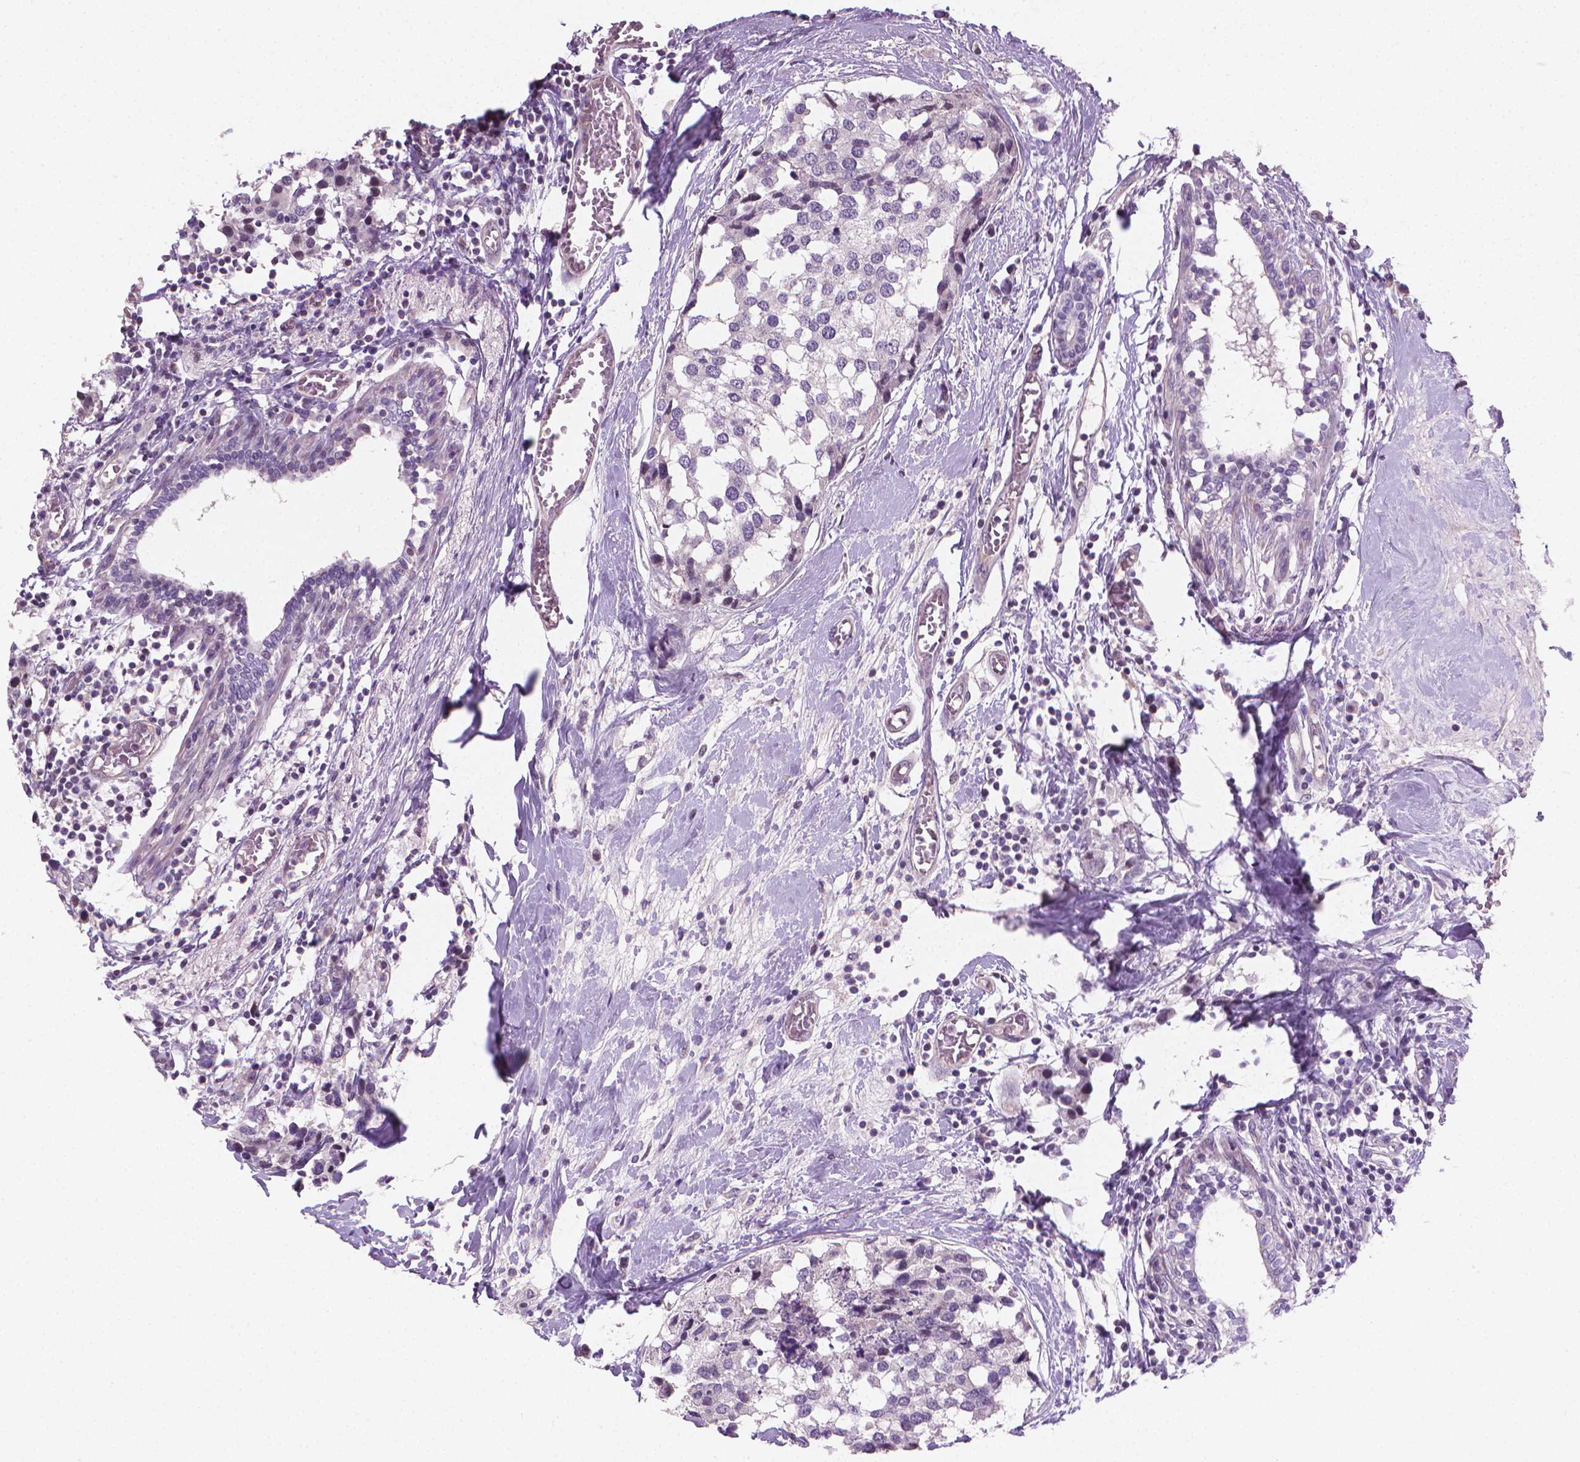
{"staining": {"intensity": "negative", "quantity": "none", "location": "none"}, "tissue": "breast cancer", "cell_type": "Tumor cells", "image_type": "cancer", "snomed": [{"axis": "morphology", "description": "Lobular carcinoma"}, {"axis": "topography", "description": "Breast"}], "caption": "Breast cancer (lobular carcinoma) stained for a protein using immunohistochemistry (IHC) shows no positivity tumor cells.", "gene": "CLXN", "patient": {"sex": "female", "age": 59}}